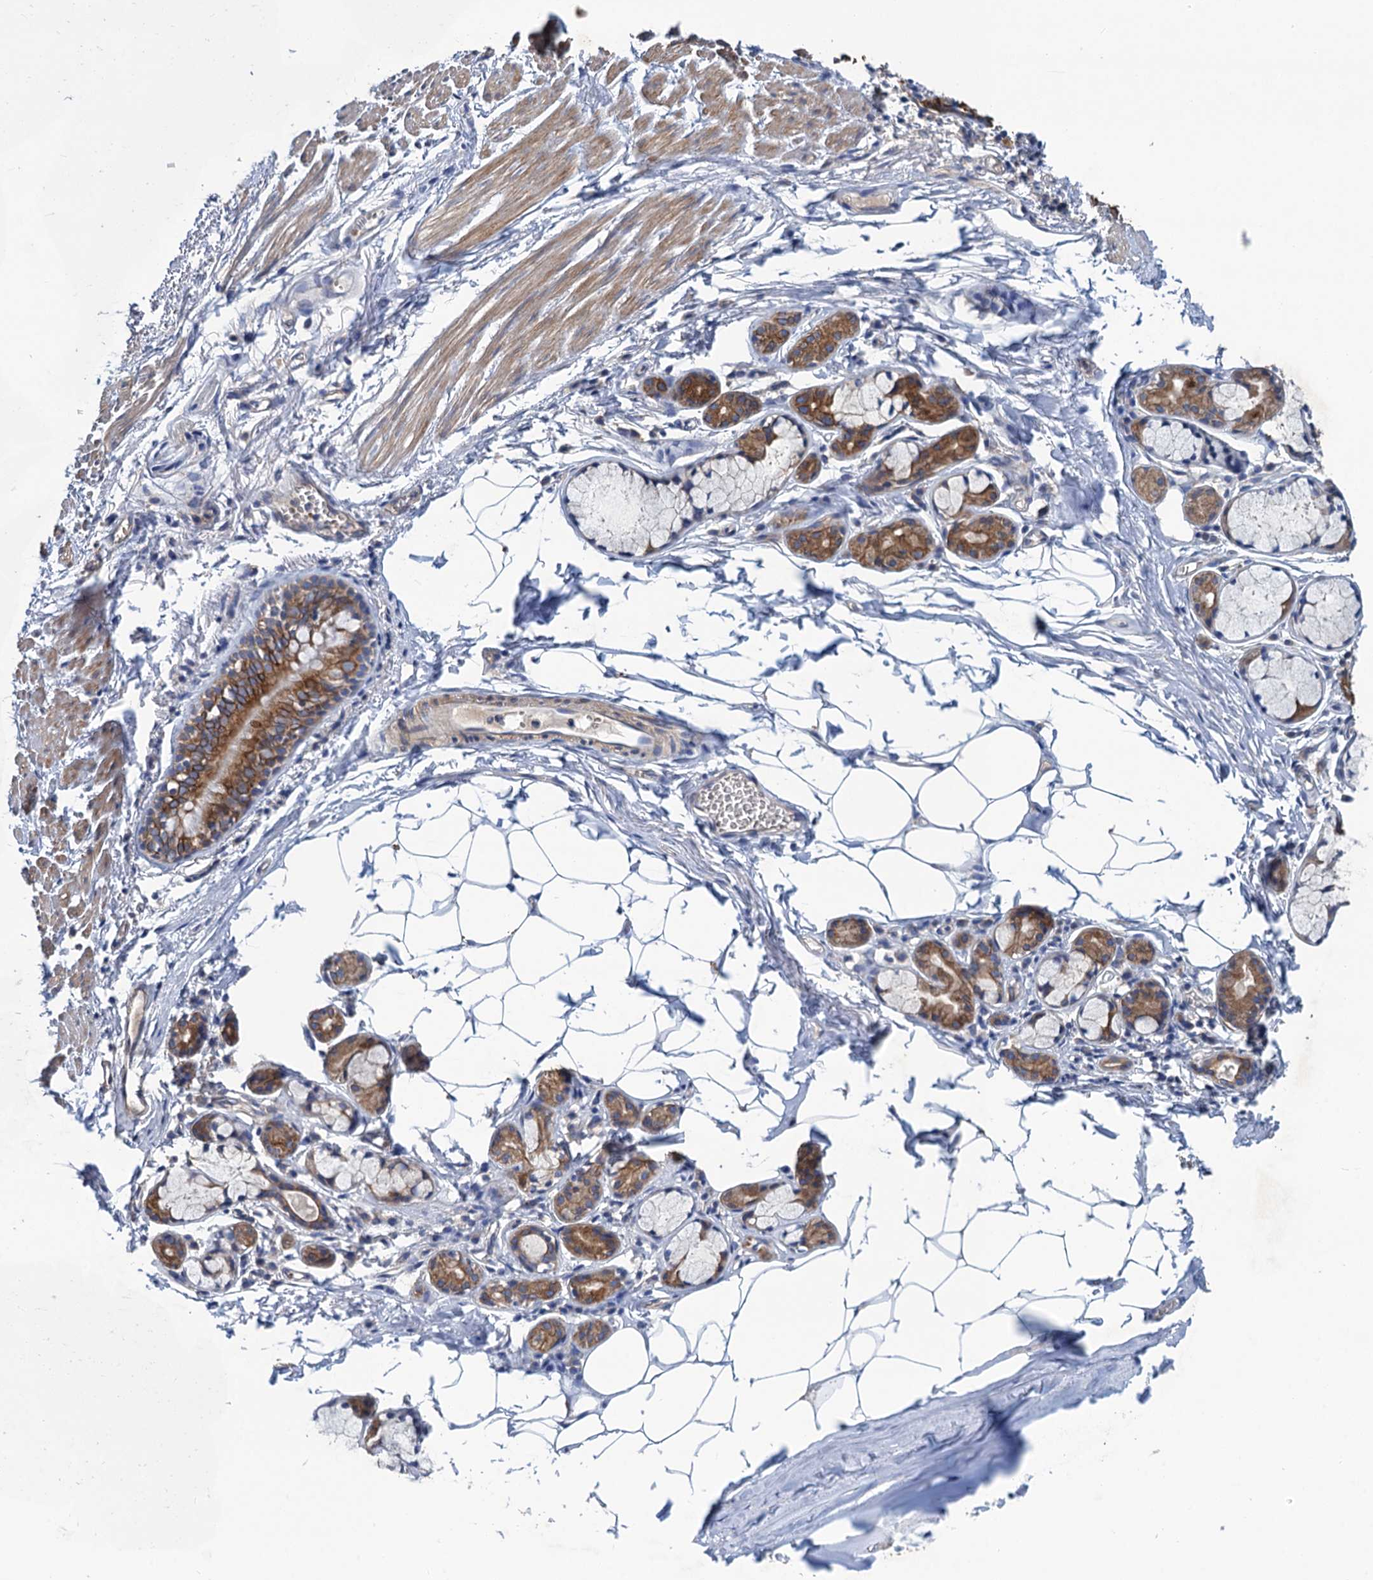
{"staining": {"intensity": "strong", "quantity": ">75%", "location": "cytoplasmic/membranous"}, "tissue": "bronchus", "cell_type": "Respiratory epithelial cells", "image_type": "normal", "snomed": [{"axis": "morphology", "description": "Normal tissue, NOS"}, {"axis": "topography", "description": "Bronchus"}, {"axis": "topography", "description": "Lung"}], "caption": "Protein analysis of normal bronchus exhibits strong cytoplasmic/membranous positivity in about >75% of respiratory epithelial cells. The staining was performed using DAB, with brown indicating positive protein expression. Nuclei are stained blue with hematoxylin.", "gene": "SMCO3", "patient": {"sex": "male", "age": 56}}